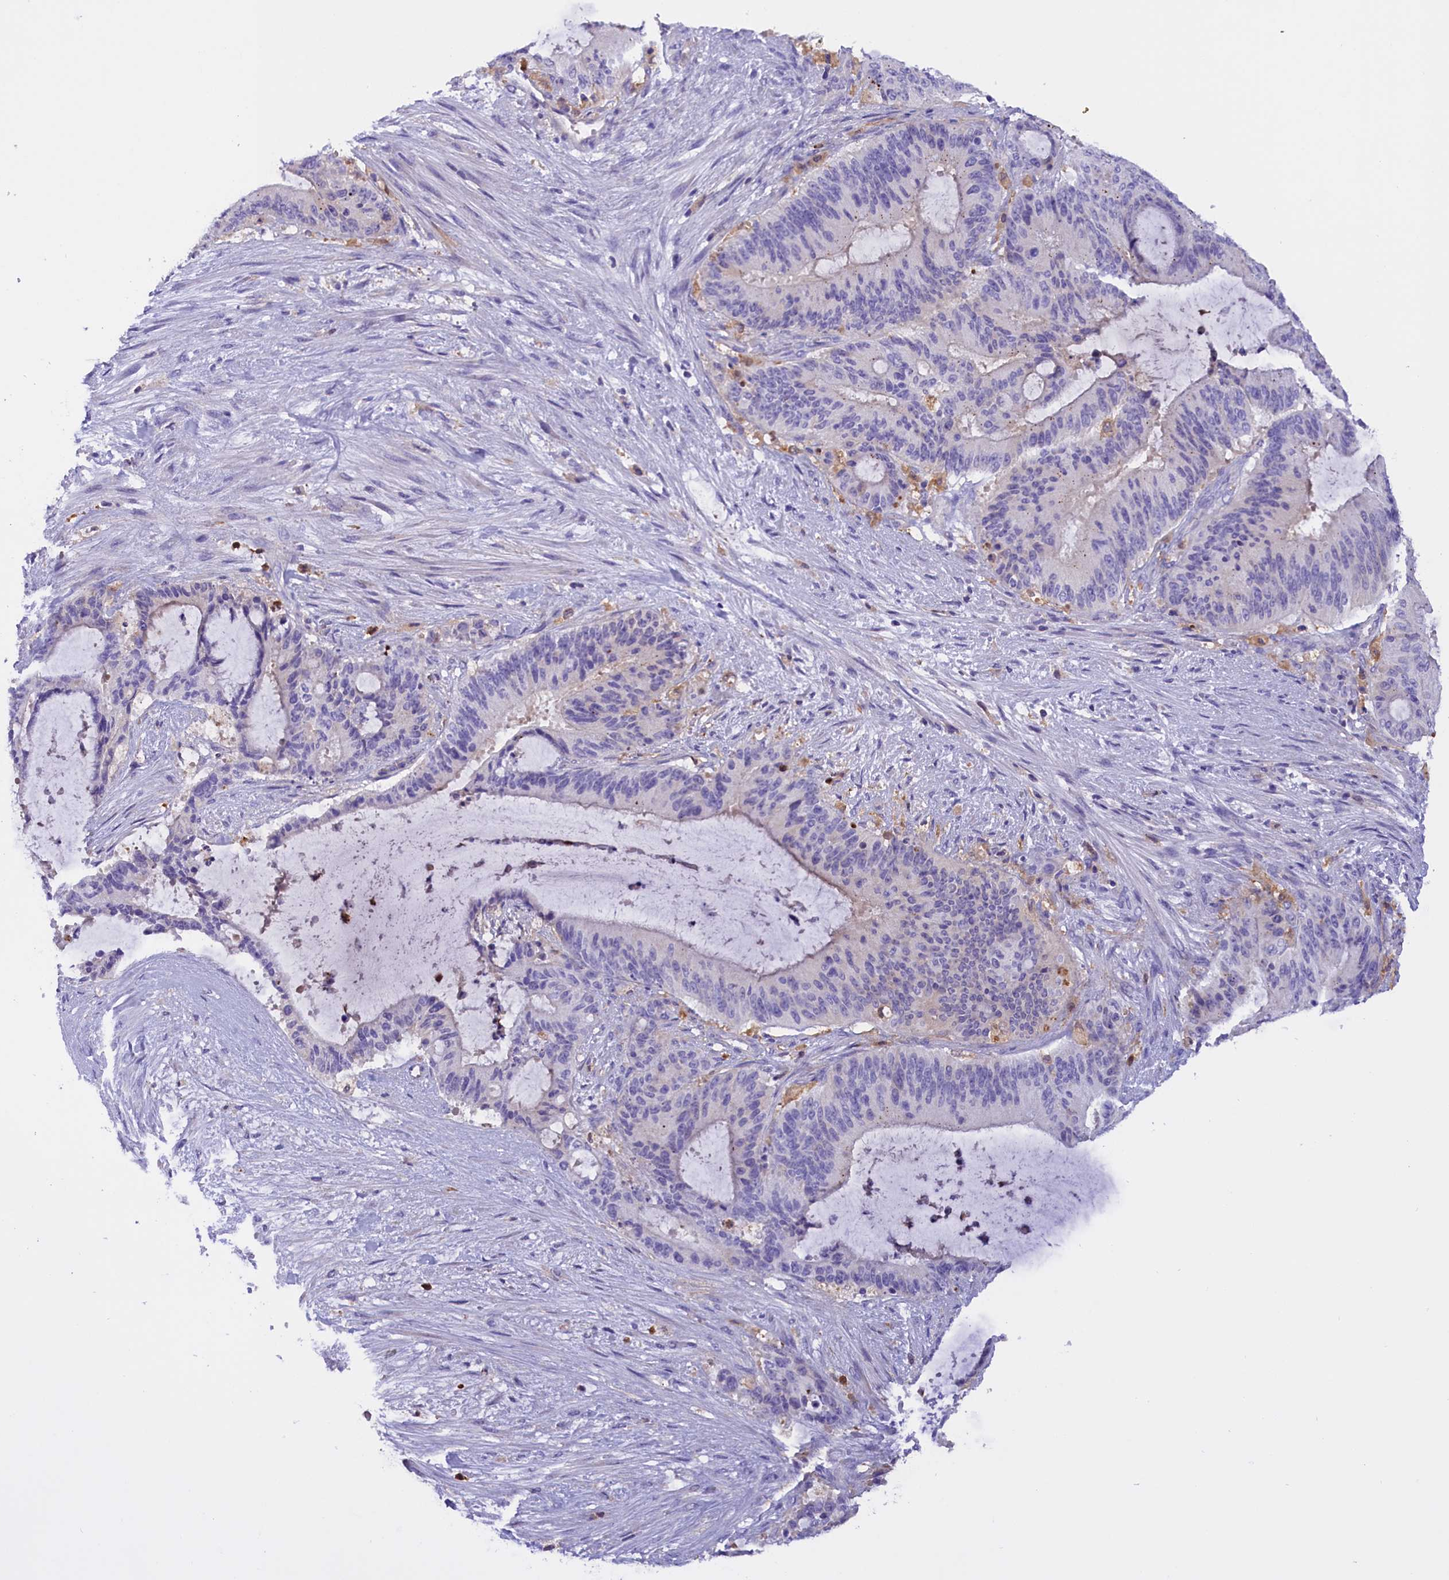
{"staining": {"intensity": "negative", "quantity": "none", "location": "none"}, "tissue": "liver cancer", "cell_type": "Tumor cells", "image_type": "cancer", "snomed": [{"axis": "morphology", "description": "Normal tissue, NOS"}, {"axis": "morphology", "description": "Cholangiocarcinoma"}, {"axis": "topography", "description": "Liver"}, {"axis": "topography", "description": "Peripheral nerve tissue"}], "caption": "Histopathology image shows no protein staining in tumor cells of liver cancer tissue.", "gene": "FAM149B1", "patient": {"sex": "female", "age": 73}}